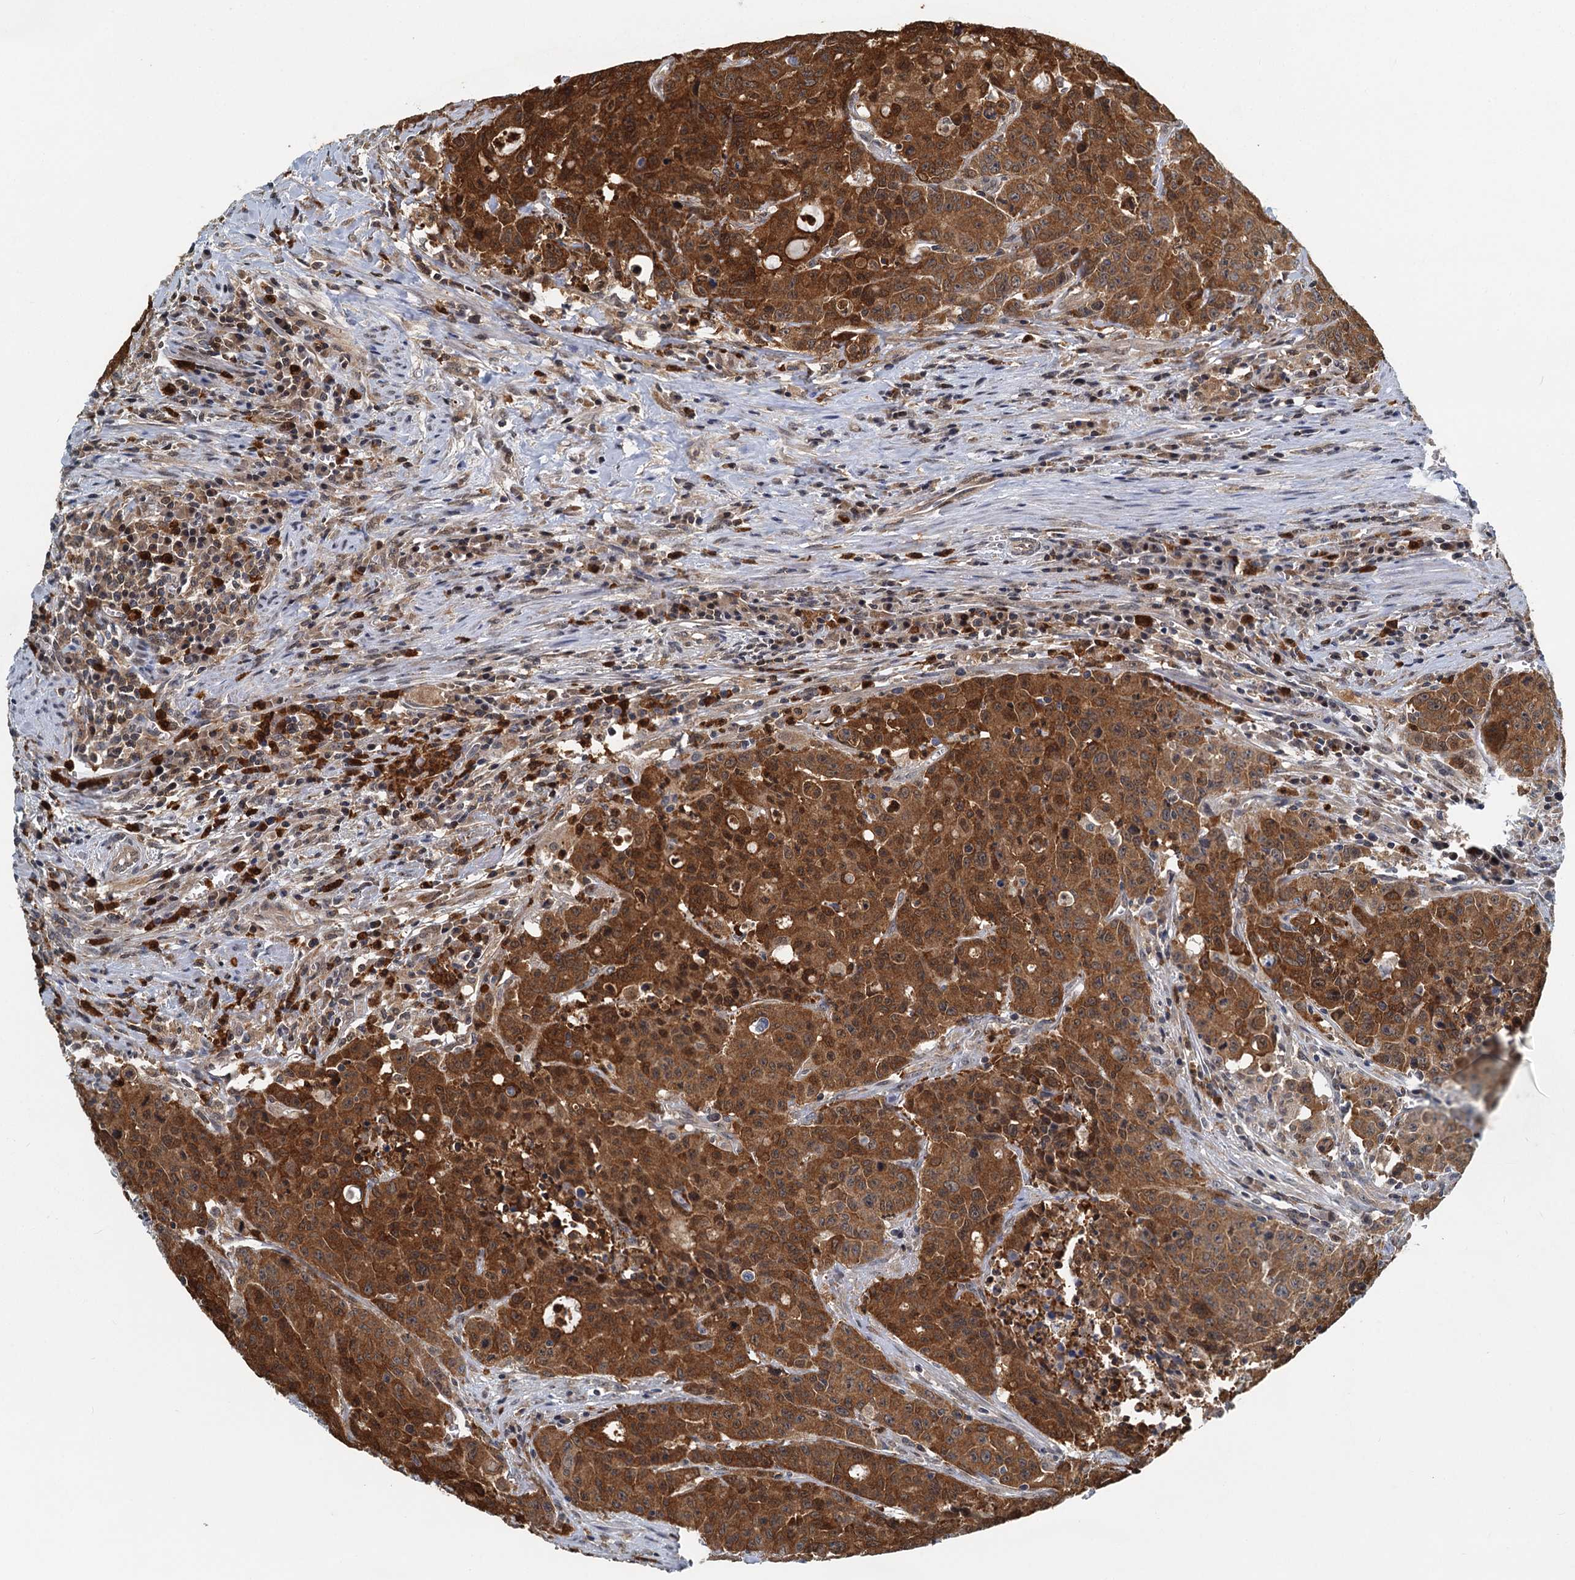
{"staining": {"intensity": "strong", "quantity": ">75%", "location": "cytoplasmic/membranous"}, "tissue": "colorectal cancer", "cell_type": "Tumor cells", "image_type": "cancer", "snomed": [{"axis": "morphology", "description": "Adenocarcinoma, NOS"}, {"axis": "topography", "description": "Colon"}], "caption": "Colorectal cancer (adenocarcinoma) was stained to show a protein in brown. There is high levels of strong cytoplasmic/membranous expression in about >75% of tumor cells.", "gene": "GPI", "patient": {"sex": "male", "age": 62}}